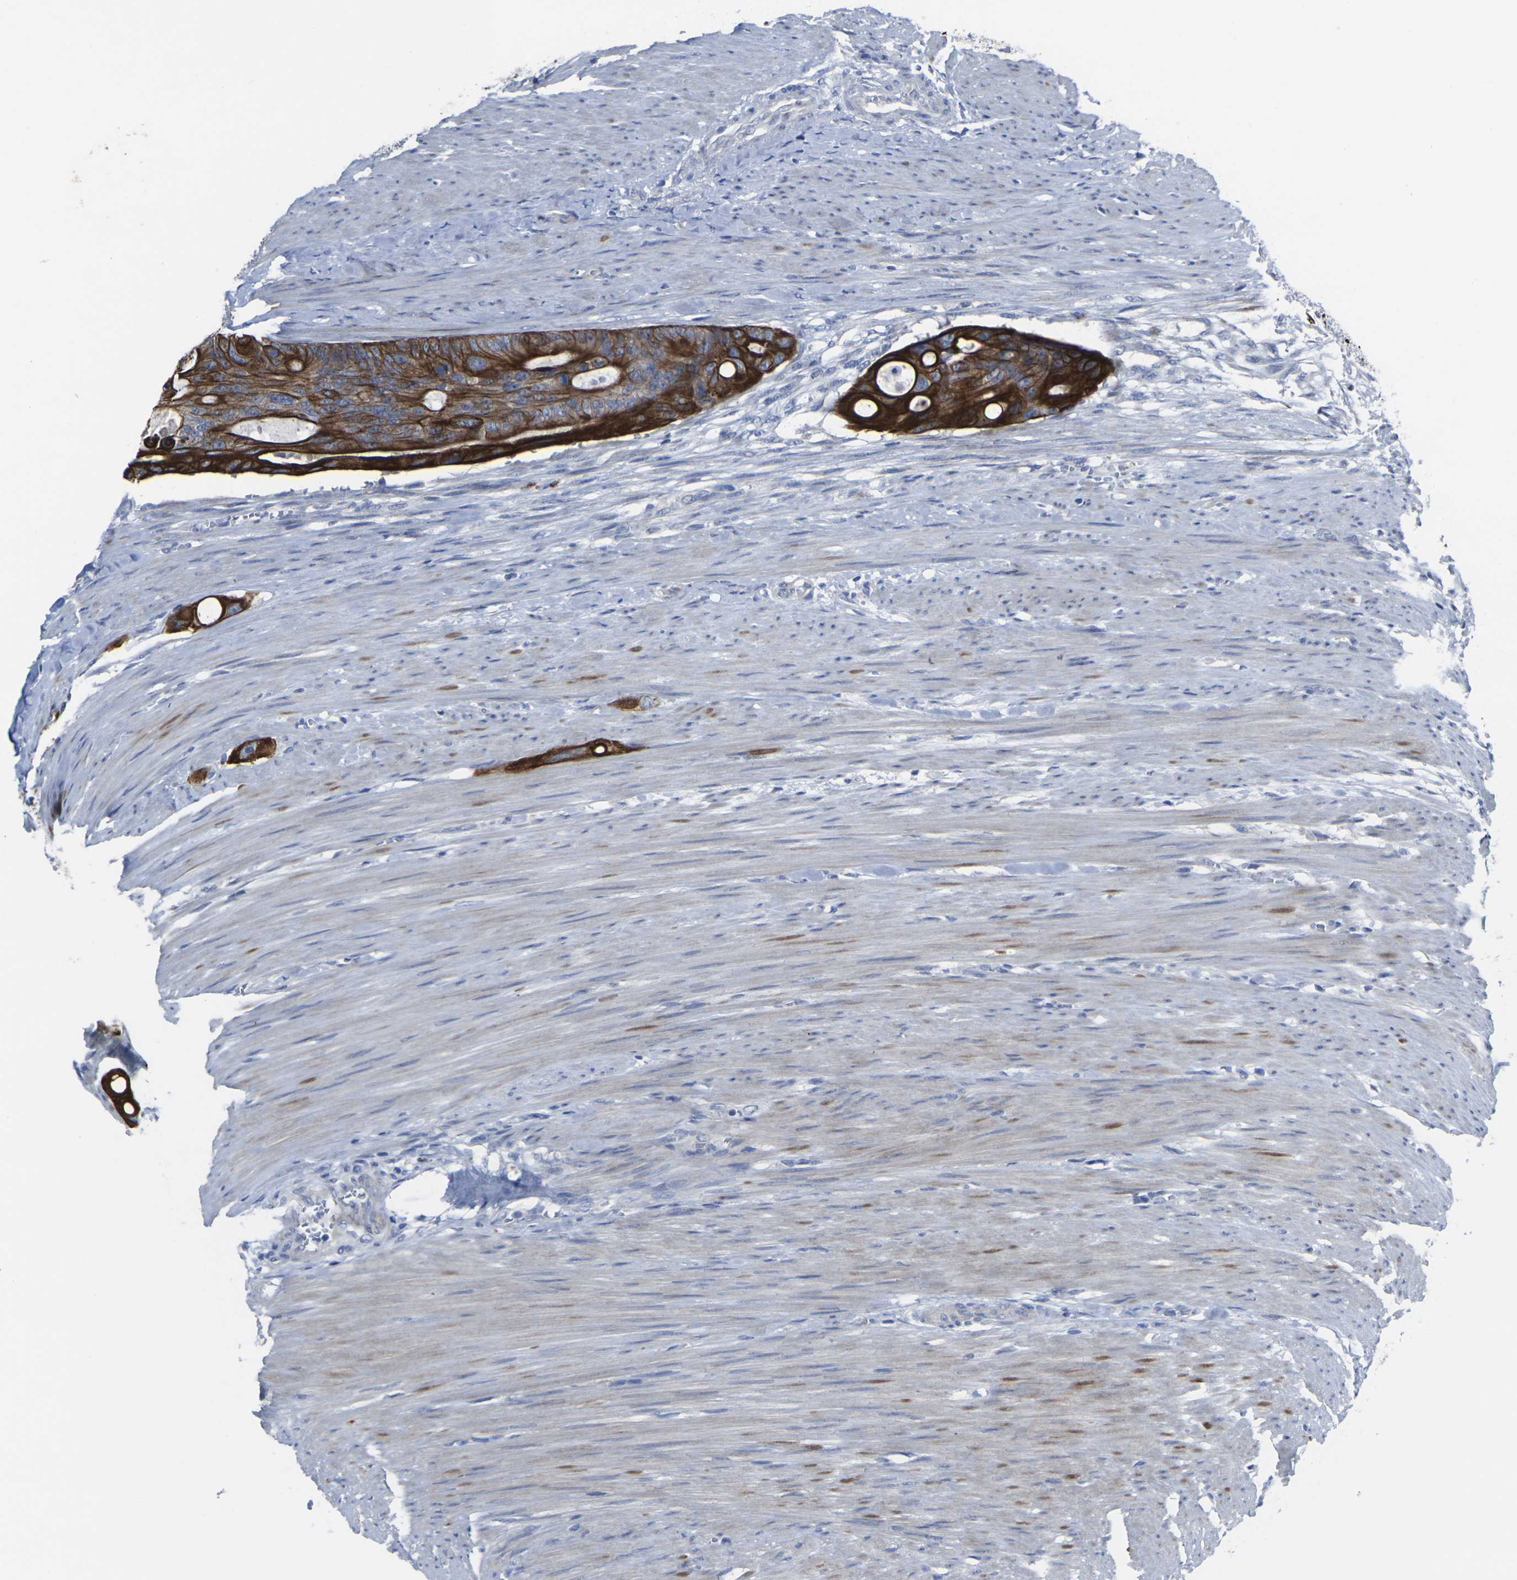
{"staining": {"intensity": "strong", "quantity": ">75%", "location": "cytoplasmic/membranous"}, "tissue": "colorectal cancer", "cell_type": "Tumor cells", "image_type": "cancer", "snomed": [{"axis": "morphology", "description": "Adenocarcinoma, NOS"}, {"axis": "topography", "description": "Colon"}], "caption": "The histopathology image displays a brown stain indicating the presence of a protein in the cytoplasmic/membranous of tumor cells in colorectal cancer (adenocarcinoma).", "gene": "ANKRD46", "patient": {"sex": "female", "age": 57}}